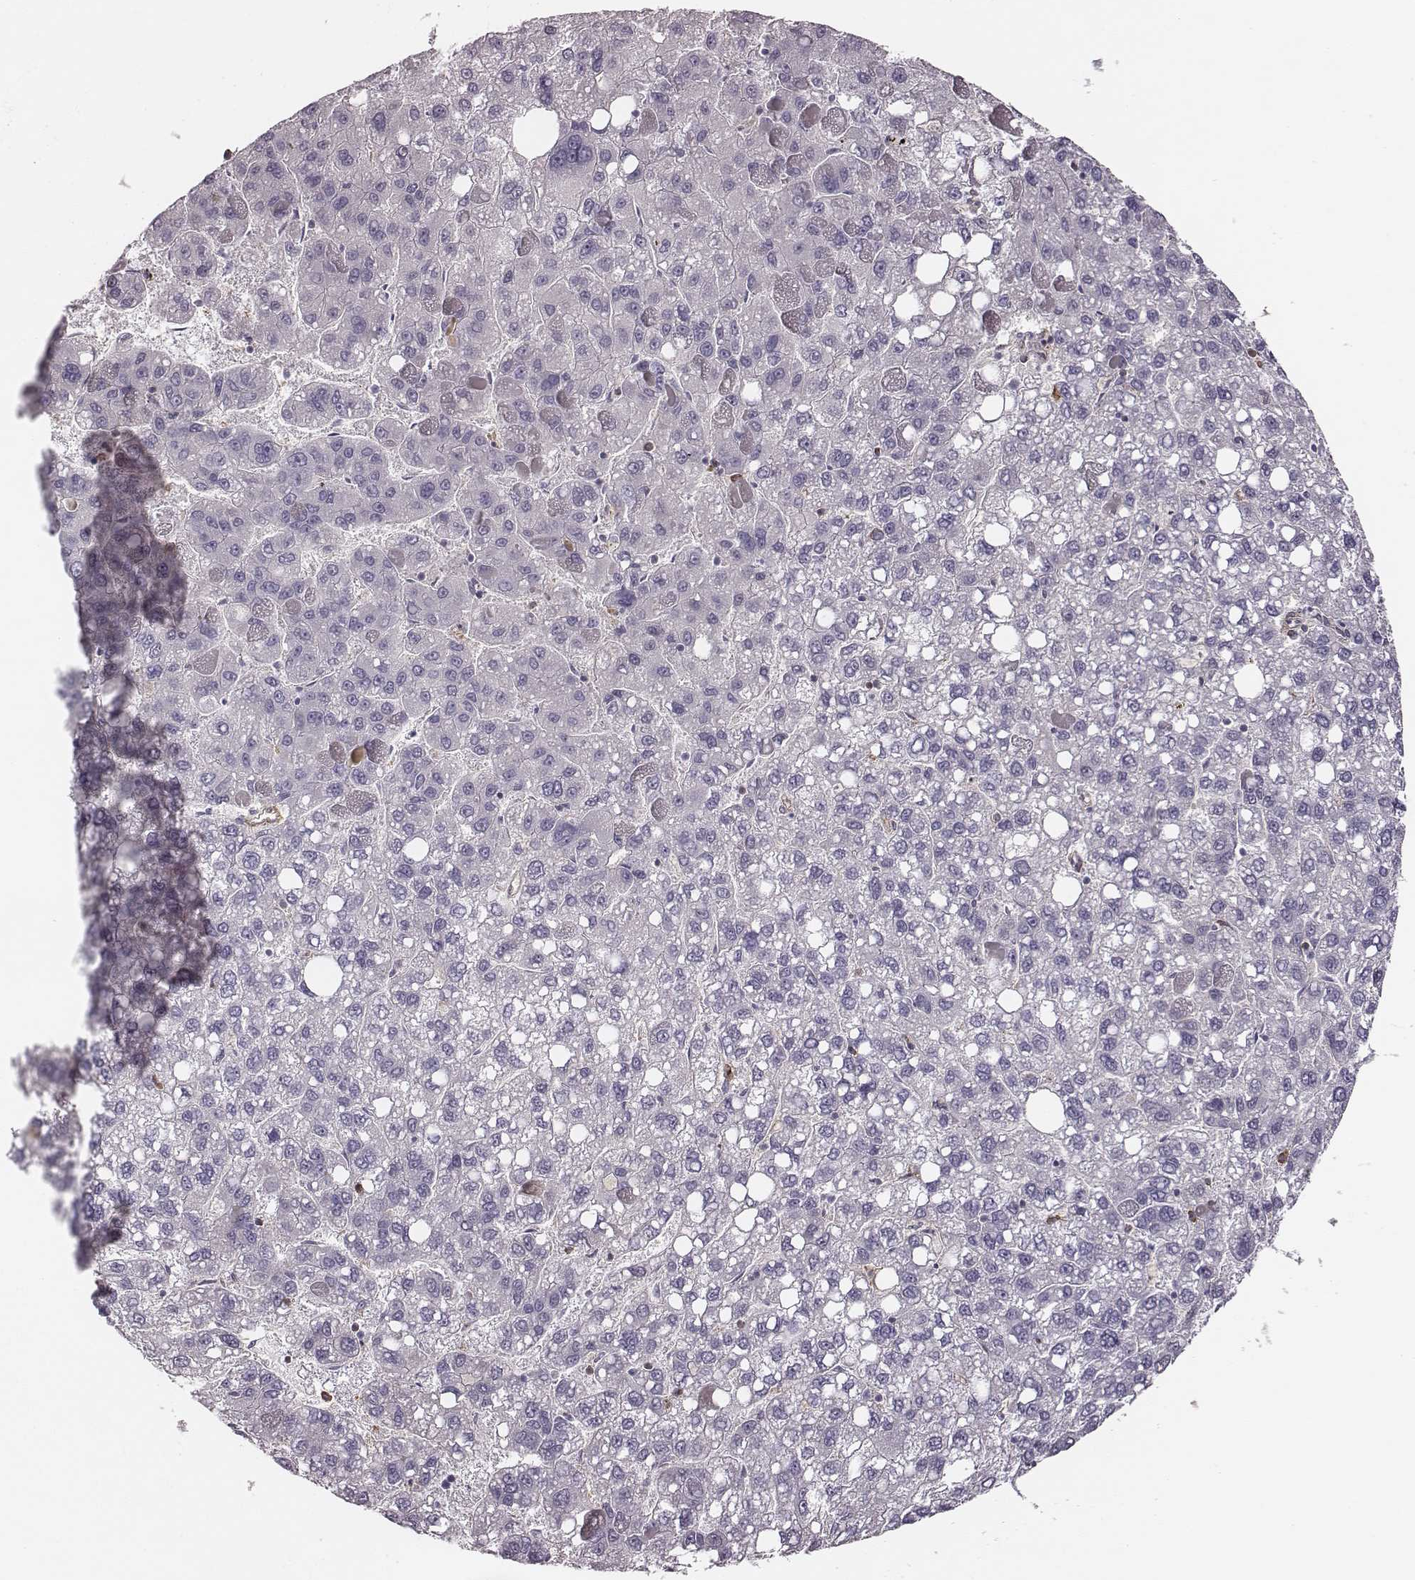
{"staining": {"intensity": "negative", "quantity": "none", "location": "none"}, "tissue": "liver cancer", "cell_type": "Tumor cells", "image_type": "cancer", "snomed": [{"axis": "morphology", "description": "Carcinoma, Hepatocellular, NOS"}, {"axis": "topography", "description": "Liver"}], "caption": "Human liver cancer (hepatocellular carcinoma) stained for a protein using immunohistochemistry (IHC) reveals no staining in tumor cells.", "gene": "ZYX", "patient": {"sex": "female", "age": 82}}